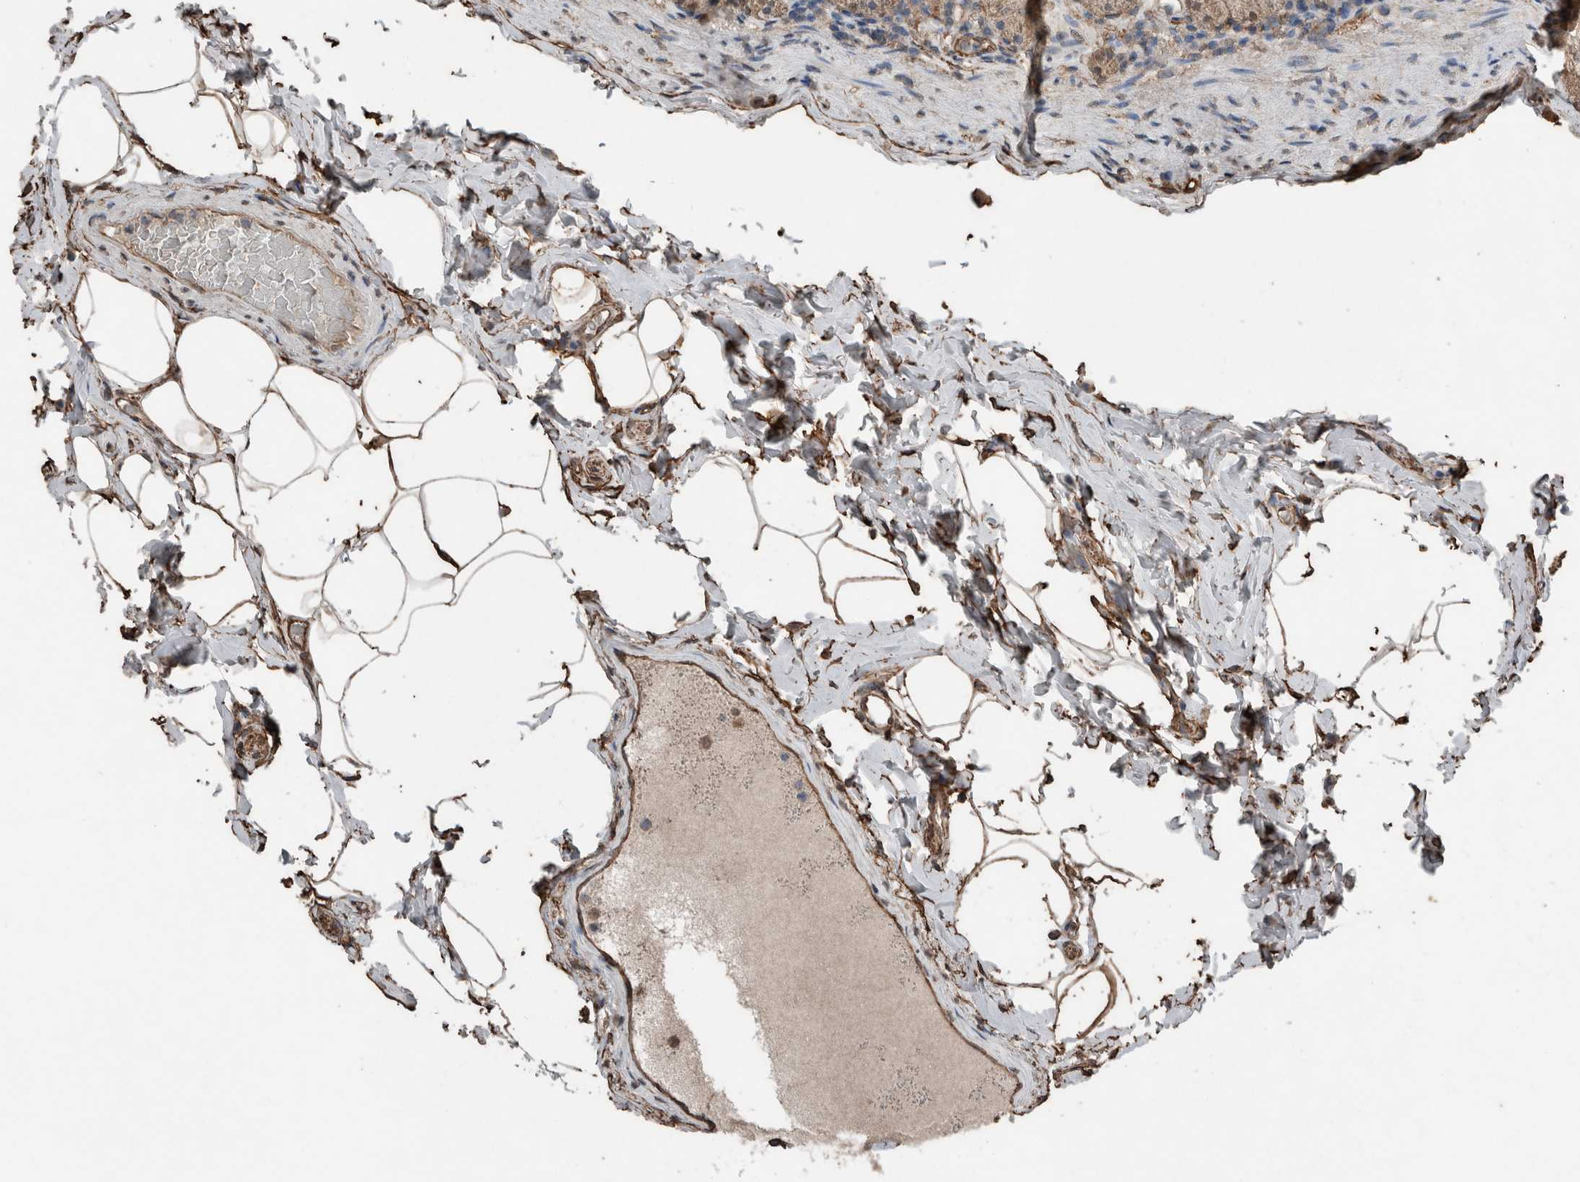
{"staining": {"intensity": "weak", "quantity": ">75%", "location": "cytoplasmic/membranous,nuclear"}, "tissue": "stomach", "cell_type": "Glandular cells", "image_type": "normal", "snomed": [{"axis": "morphology", "description": "Normal tissue, NOS"}, {"axis": "topography", "description": "Stomach, upper"}], "caption": "Glandular cells exhibit low levels of weak cytoplasmic/membranous,nuclear staining in approximately >75% of cells in unremarkable human stomach. The staining was performed using DAB (3,3'-diaminobenzidine), with brown indicating positive protein expression. Nuclei are stained blue with hematoxylin.", "gene": "S100A10", "patient": {"sex": "male", "age": 68}}